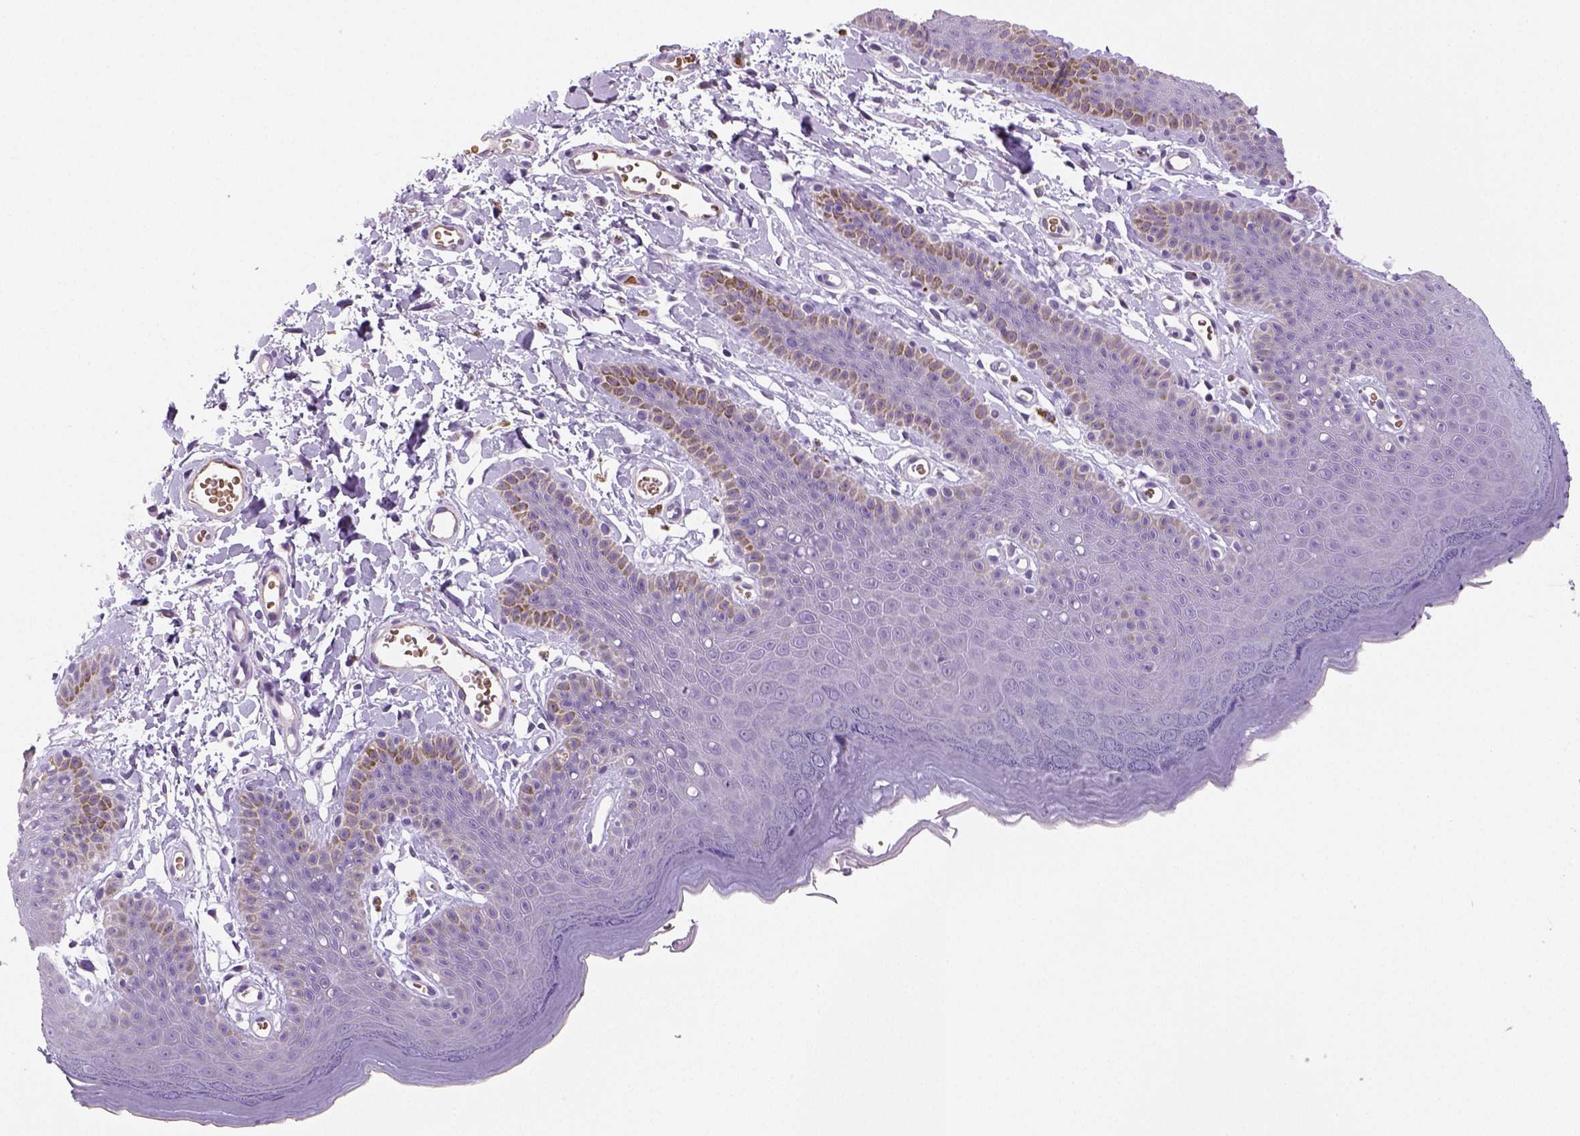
{"staining": {"intensity": "negative", "quantity": "none", "location": "none"}, "tissue": "skin", "cell_type": "Epidermal cells", "image_type": "normal", "snomed": [{"axis": "morphology", "description": "Normal tissue, NOS"}, {"axis": "topography", "description": "Anal"}], "caption": "Image shows no significant protein staining in epidermal cells of unremarkable skin.", "gene": "ENSG00000250349", "patient": {"sex": "male", "age": 53}}